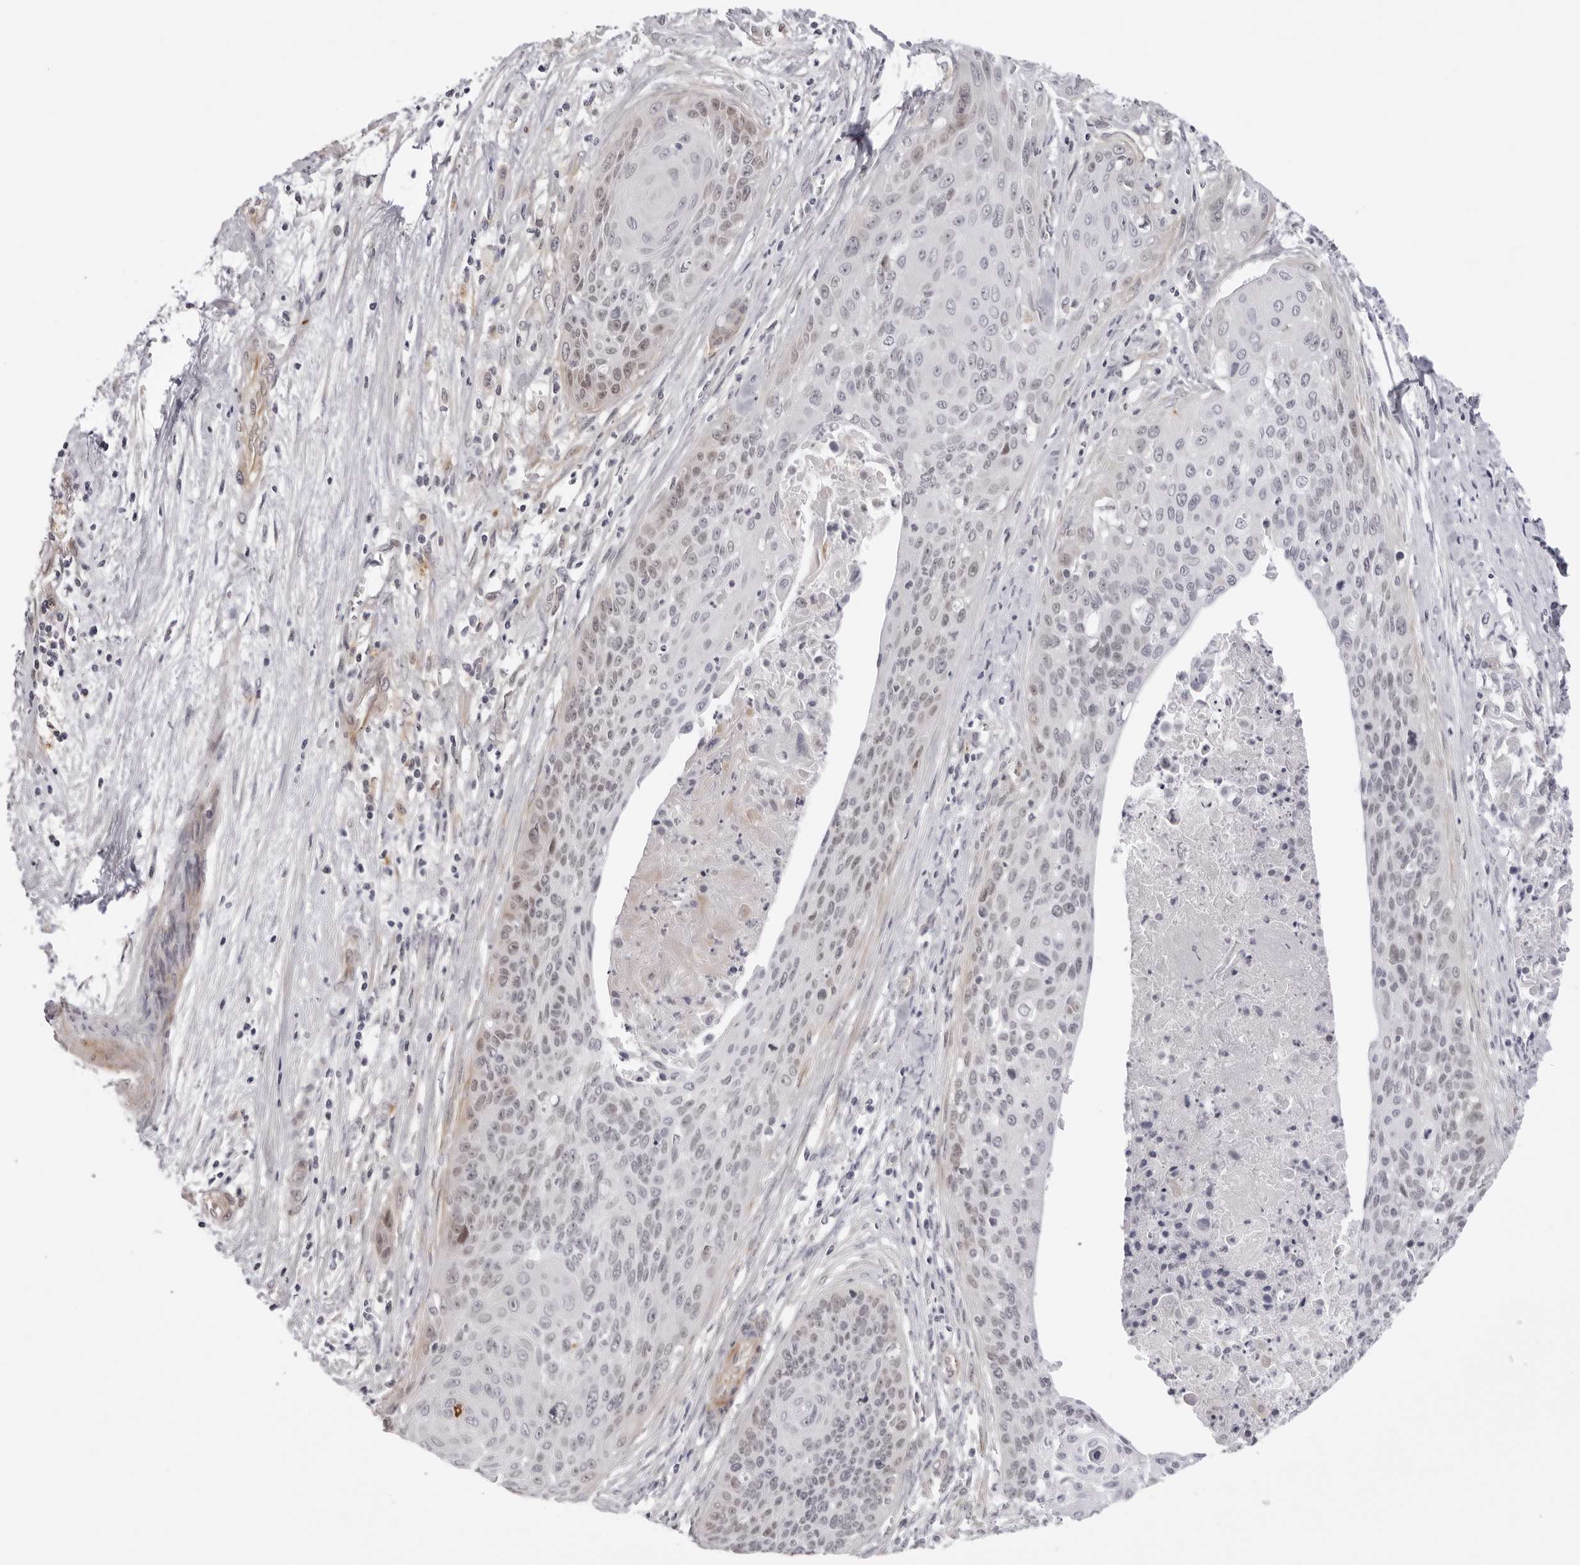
{"staining": {"intensity": "negative", "quantity": "none", "location": "none"}, "tissue": "cervical cancer", "cell_type": "Tumor cells", "image_type": "cancer", "snomed": [{"axis": "morphology", "description": "Squamous cell carcinoma, NOS"}, {"axis": "topography", "description": "Cervix"}], "caption": "This is an IHC micrograph of human cervical cancer (squamous cell carcinoma). There is no positivity in tumor cells.", "gene": "SUGCT", "patient": {"sex": "female", "age": 55}}